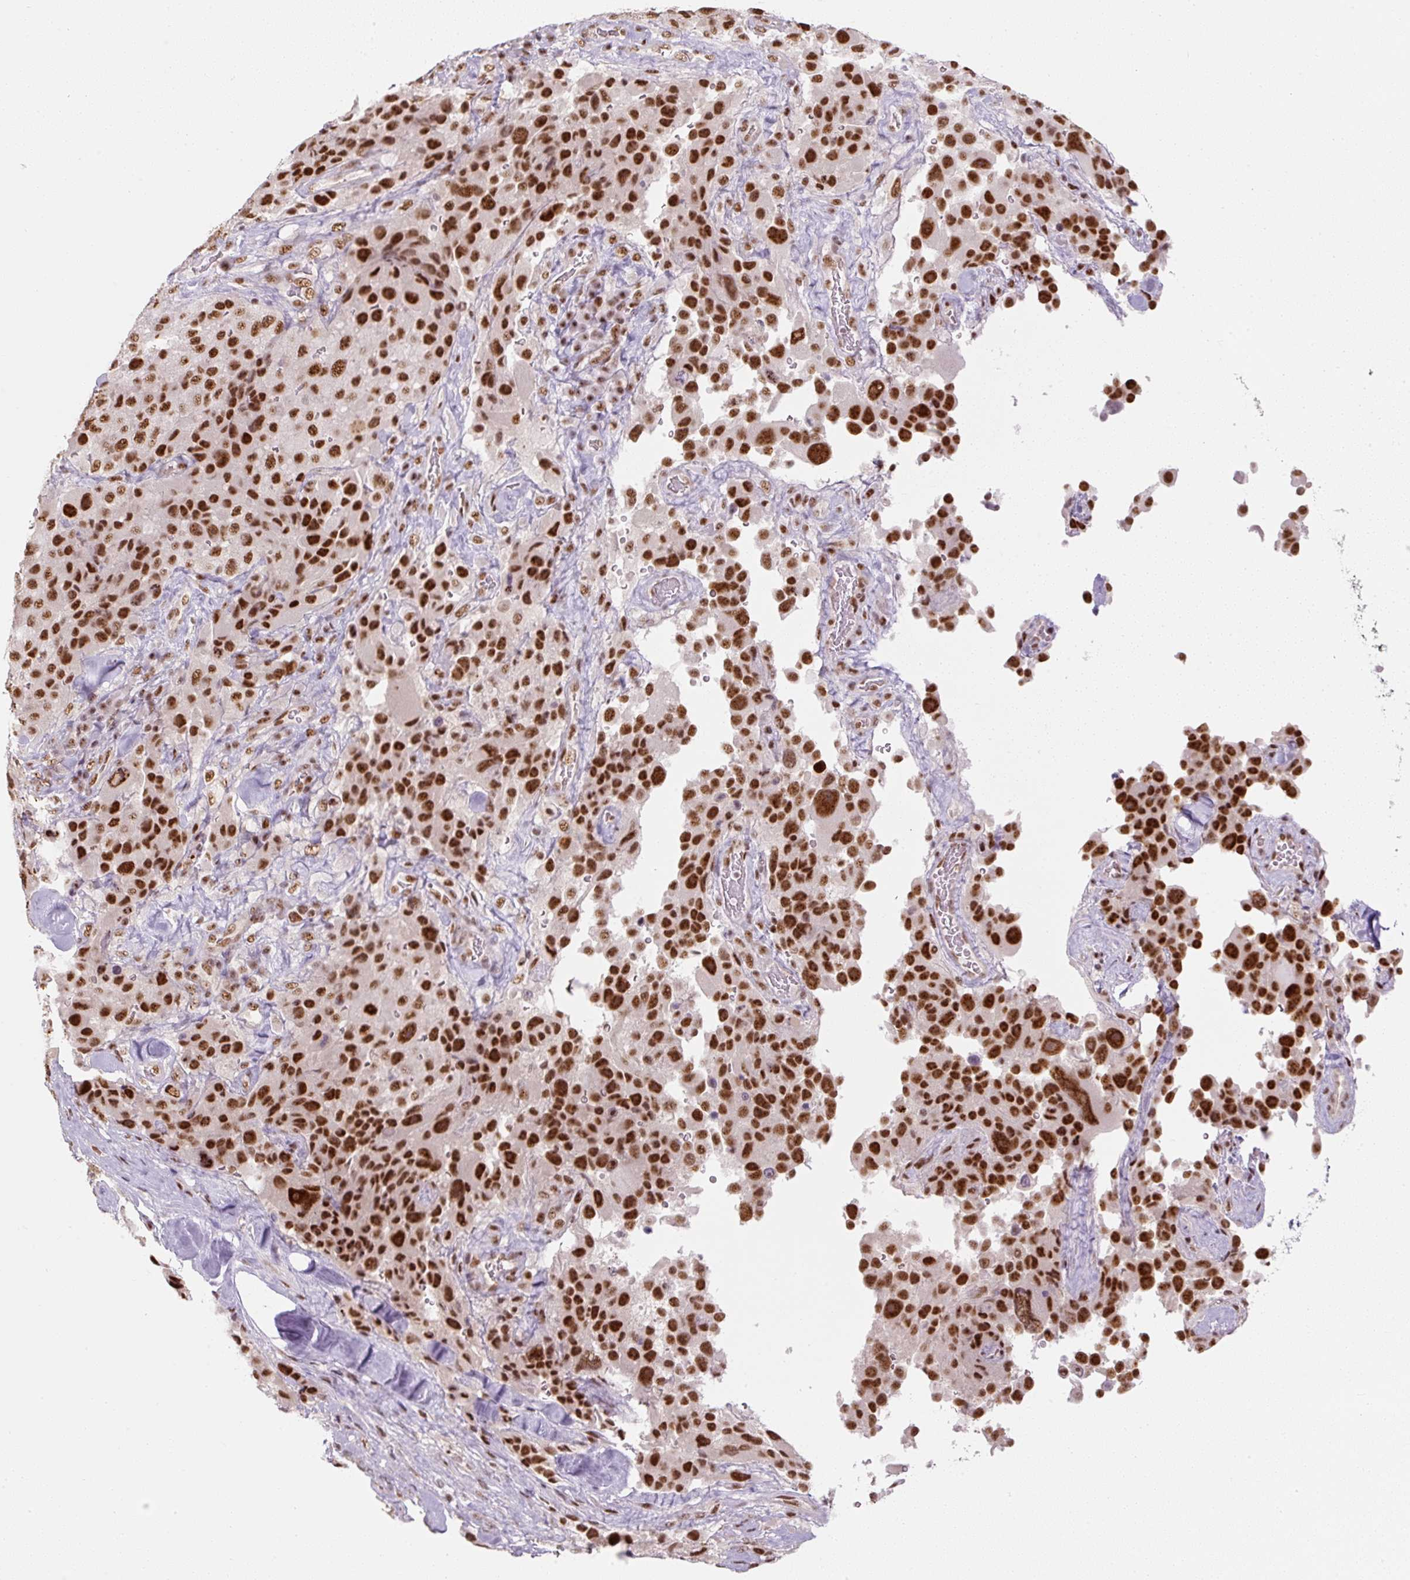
{"staining": {"intensity": "strong", "quantity": ">75%", "location": "nuclear"}, "tissue": "melanoma", "cell_type": "Tumor cells", "image_type": "cancer", "snomed": [{"axis": "morphology", "description": "Malignant melanoma, Metastatic site"}, {"axis": "topography", "description": "Lymph node"}], "caption": "Malignant melanoma (metastatic site) stained with a brown dye demonstrates strong nuclear positive positivity in approximately >75% of tumor cells.", "gene": "U2AF2", "patient": {"sex": "male", "age": 62}}